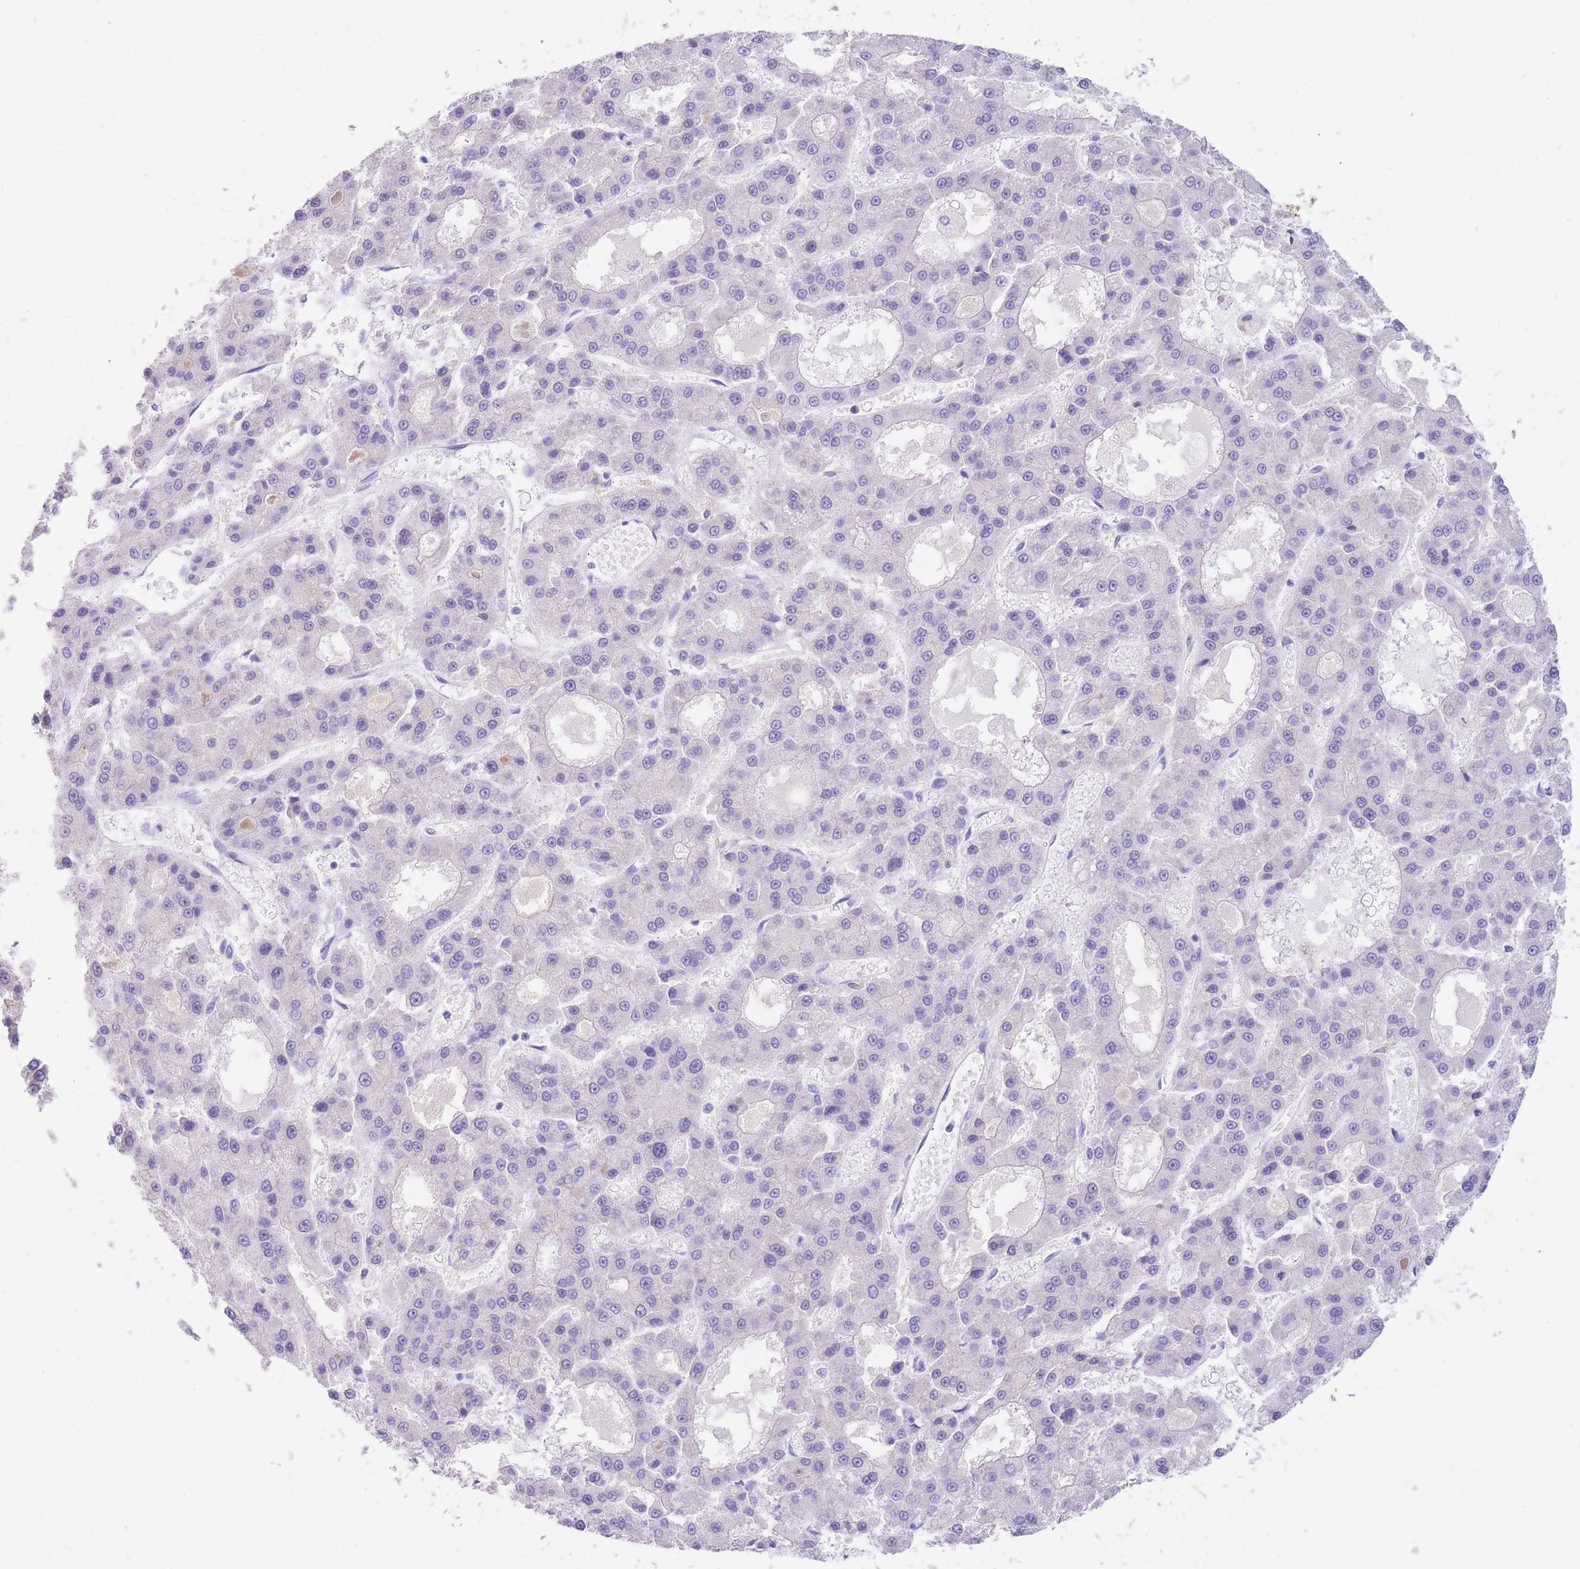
{"staining": {"intensity": "negative", "quantity": "none", "location": "none"}, "tissue": "liver cancer", "cell_type": "Tumor cells", "image_type": "cancer", "snomed": [{"axis": "morphology", "description": "Carcinoma, Hepatocellular, NOS"}, {"axis": "topography", "description": "Liver"}], "caption": "Tumor cells show no significant positivity in hepatocellular carcinoma (liver). Nuclei are stained in blue.", "gene": "SULT1A1", "patient": {"sex": "male", "age": 70}}